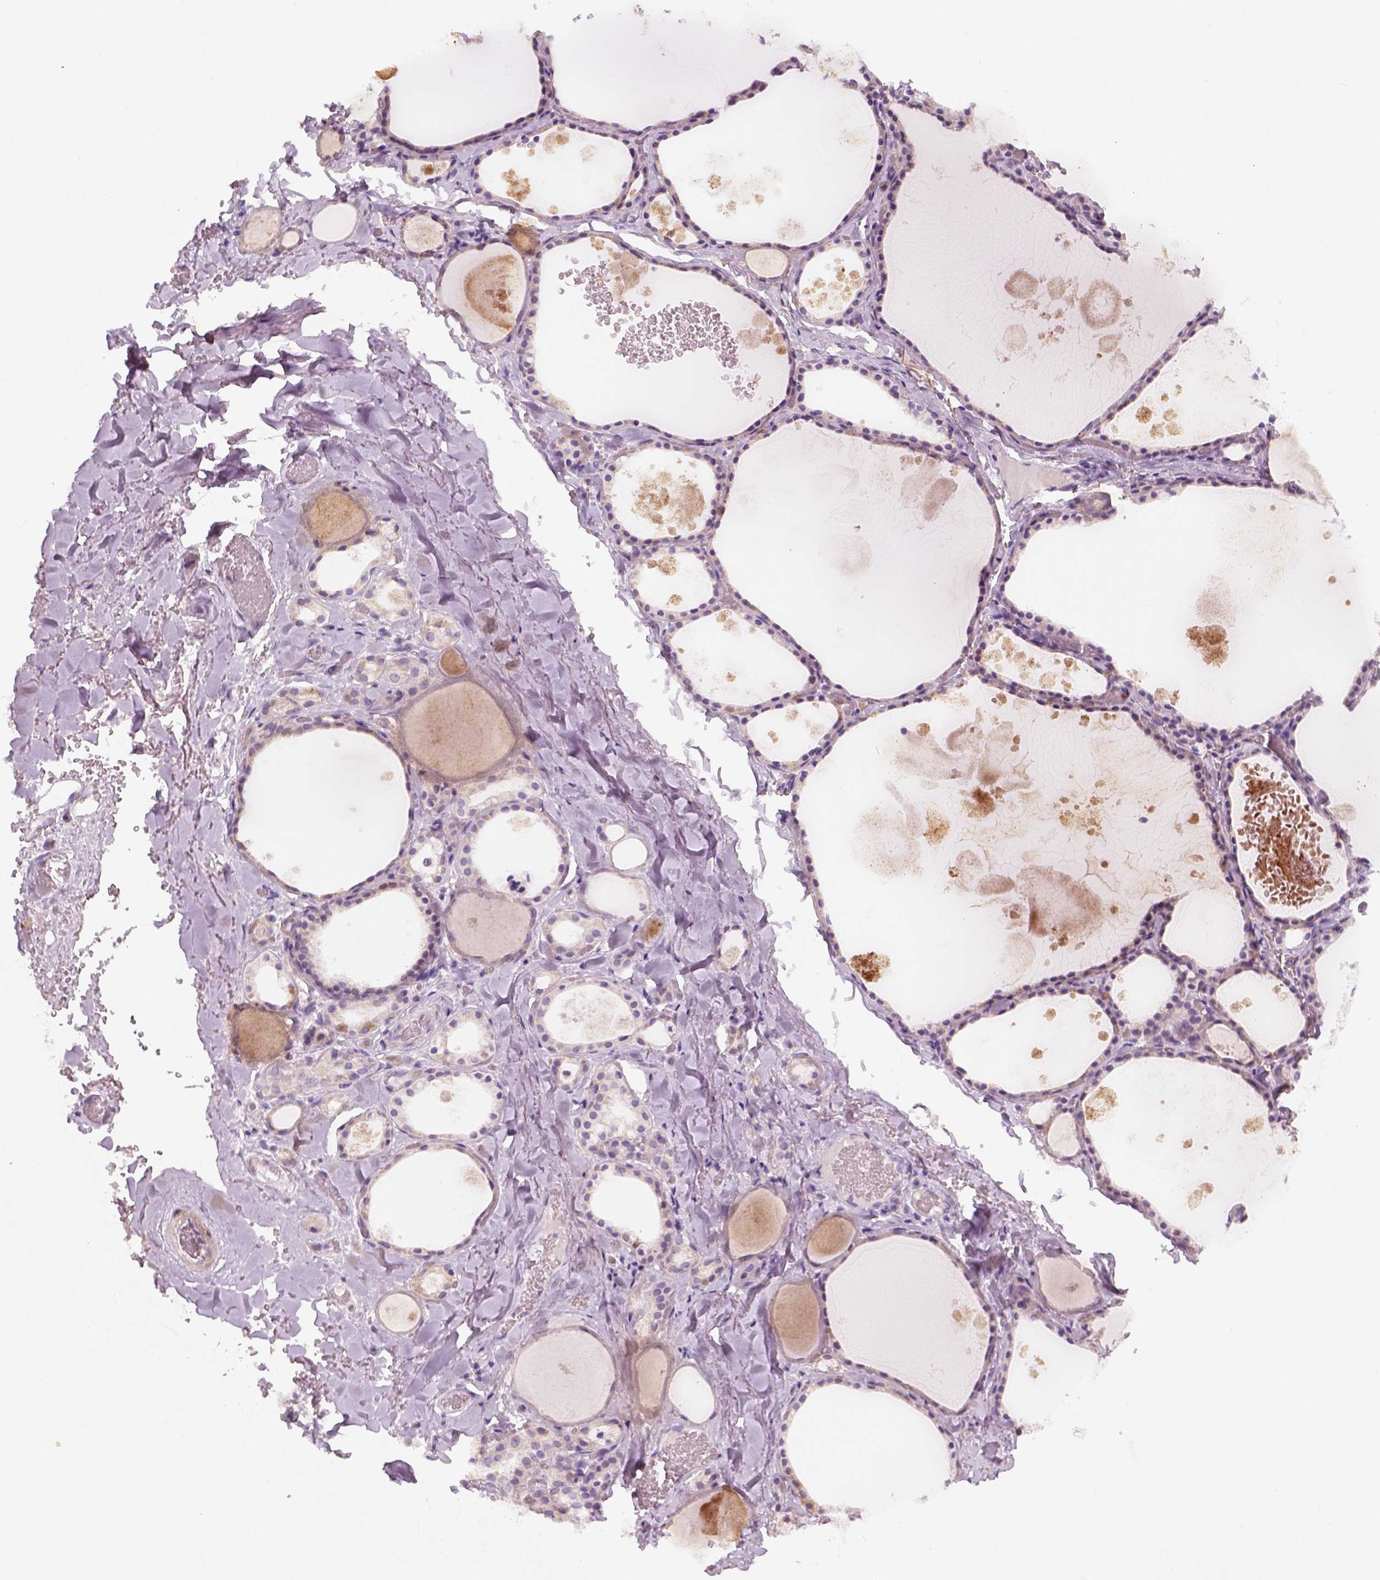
{"staining": {"intensity": "negative", "quantity": "none", "location": "none"}, "tissue": "thyroid gland", "cell_type": "Glandular cells", "image_type": "normal", "snomed": [{"axis": "morphology", "description": "Normal tissue, NOS"}, {"axis": "topography", "description": "Thyroid gland"}], "caption": "The histopathology image displays no staining of glandular cells in normal thyroid gland.", "gene": "NUDT6", "patient": {"sex": "male", "age": 56}}